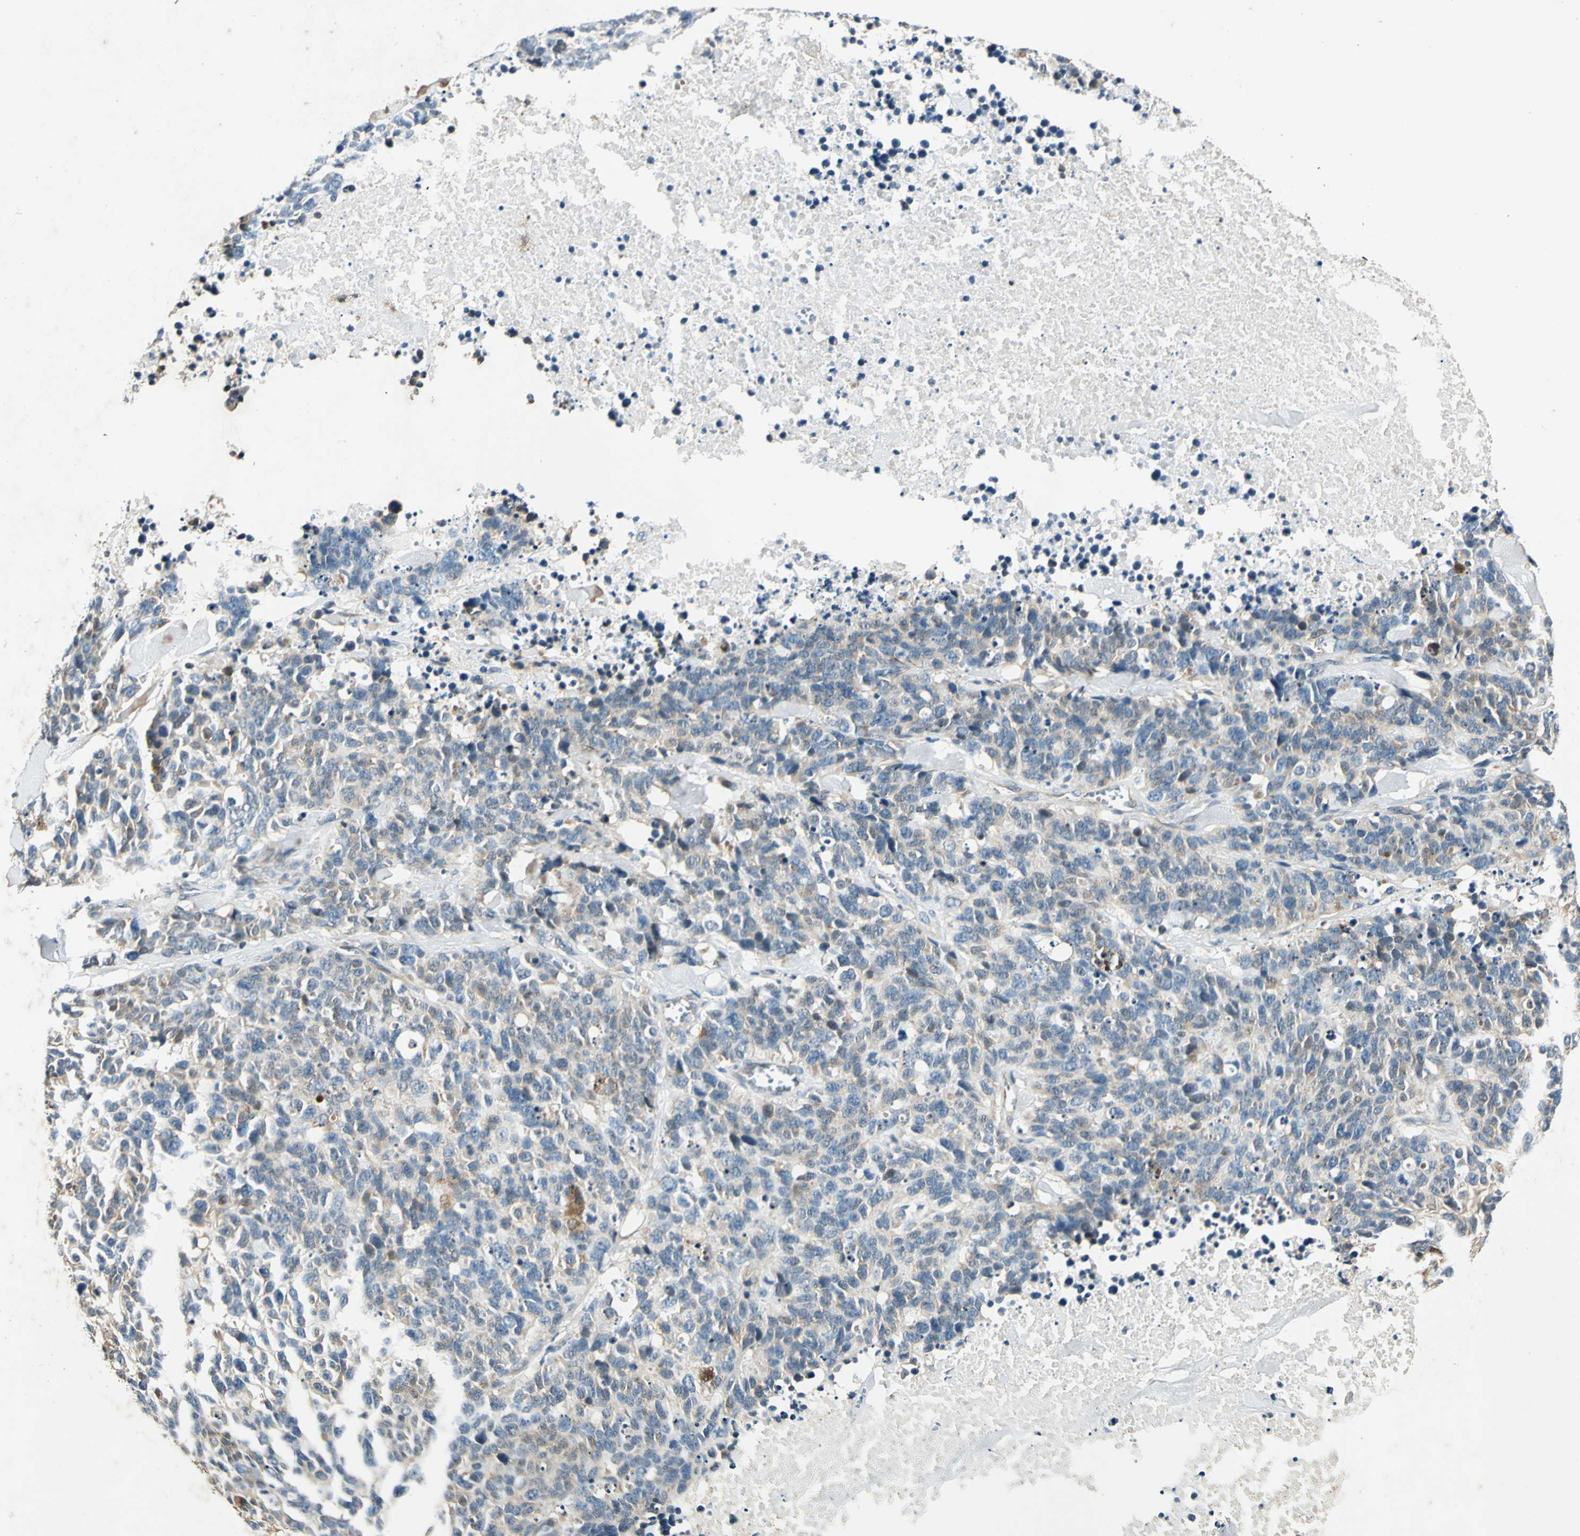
{"staining": {"intensity": "weak", "quantity": ">75%", "location": "cytoplasmic/membranous"}, "tissue": "lung cancer", "cell_type": "Tumor cells", "image_type": "cancer", "snomed": [{"axis": "morphology", "description": "Neoplasm, malignant, NOS"}, {"axis": "topography", "description": "Lung"}], "caption": "Human lung cancer (neoplasm (malignant)) stained with a protein marker exhibits weak staining in tumor cells.", "gene": "RRM2B", "patient": {"sex": "female", "age": 58}}